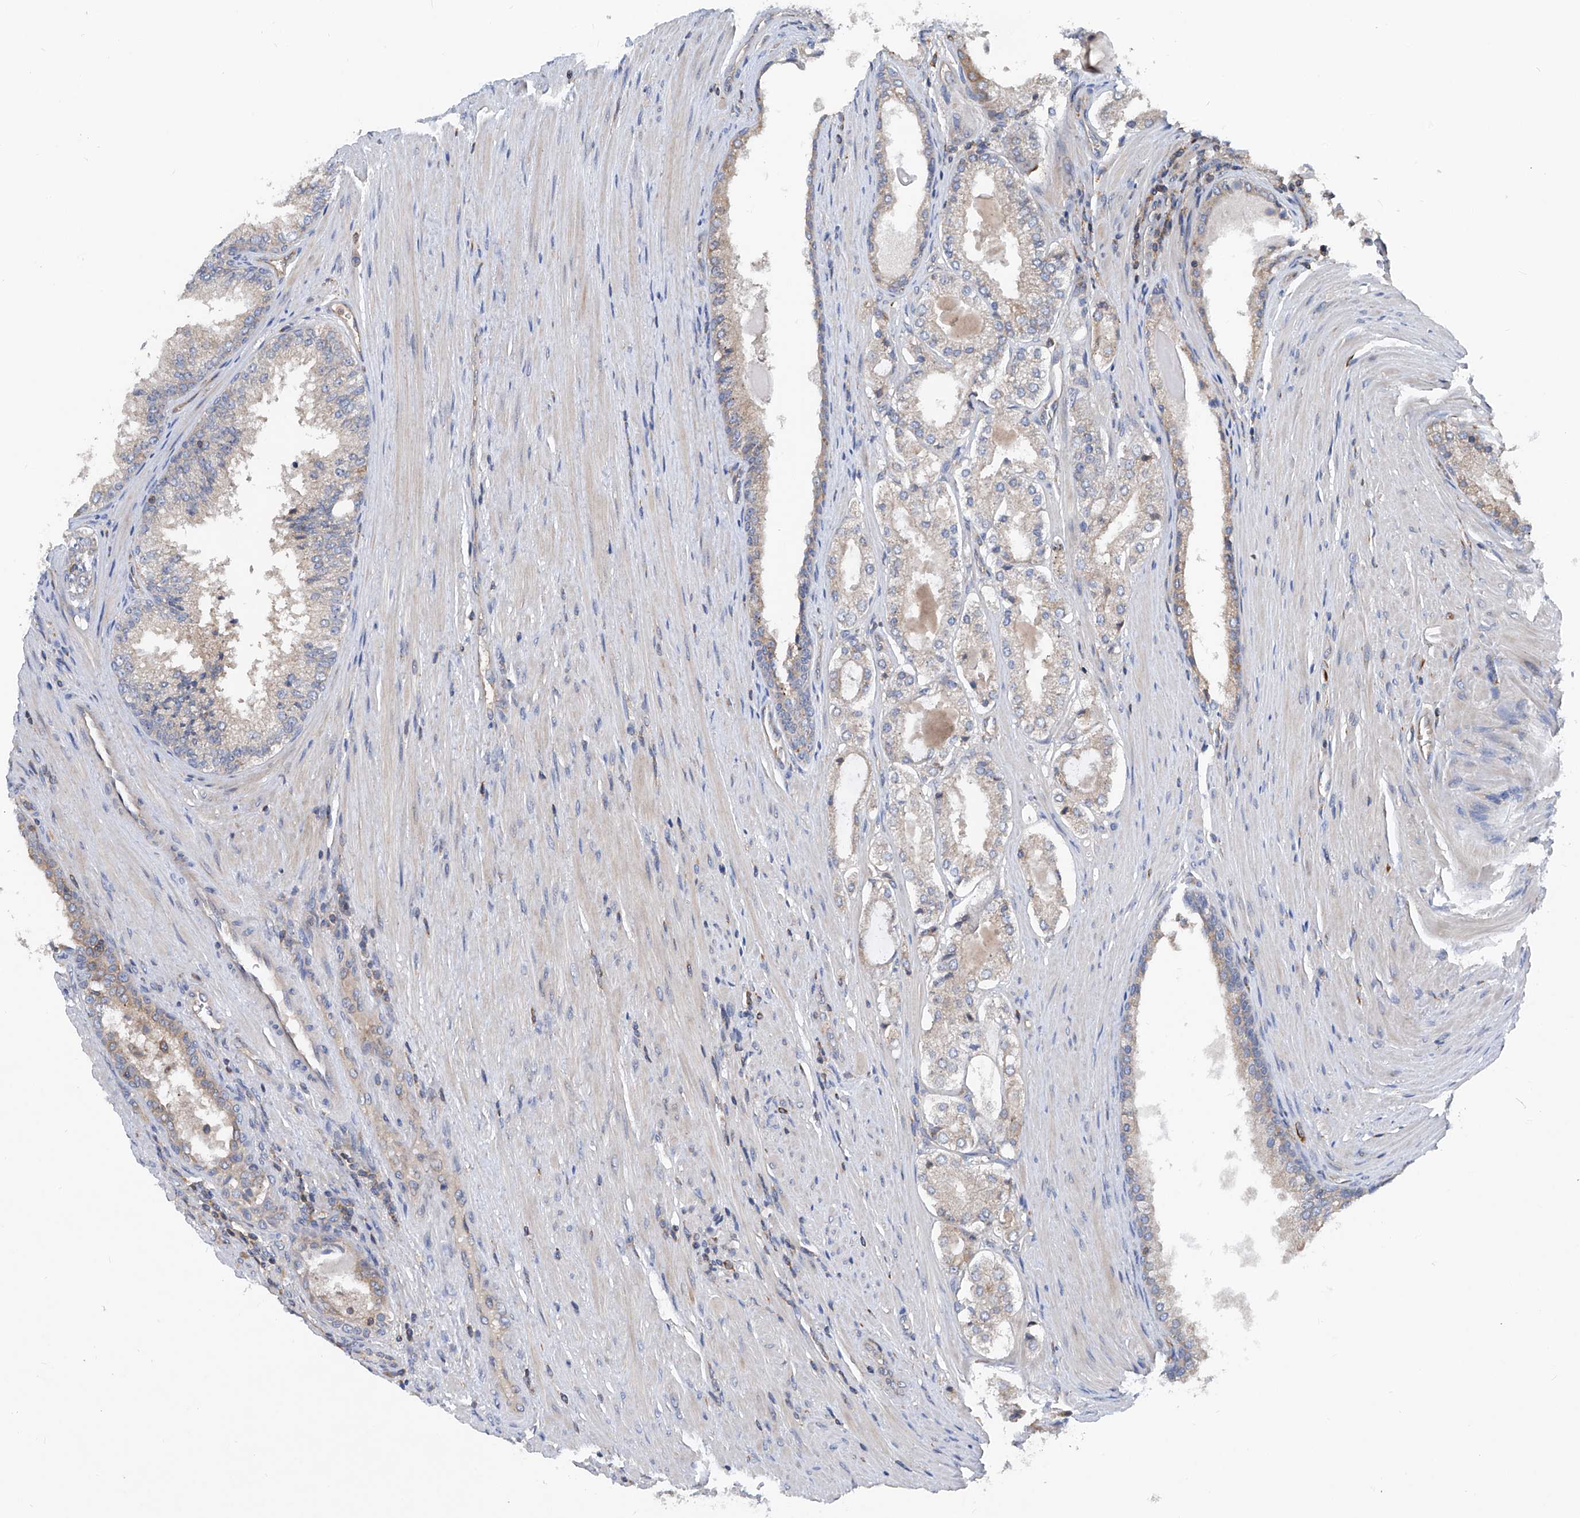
{"staining": {"intensity": "weak", "quantity": "<25%", "location": "cytoplasmic/membranous"}, "tissue": "prostate cancer", "cell_type": "Tumor cells", "image_type": "cancer", "snomed": [{"axis": "morphology", "description": "Adenocarcinoma, High grade"}, {"axis": "topography", "description": "Prostate"}], "caption": "There is no significant expression in tumor cells of prostate cancer. (DAB immunohistochemistry (IHC) with hematoxylin counter stain).", "gene": "TRIM38", "patient": {"sex": "male", "age": 60}}